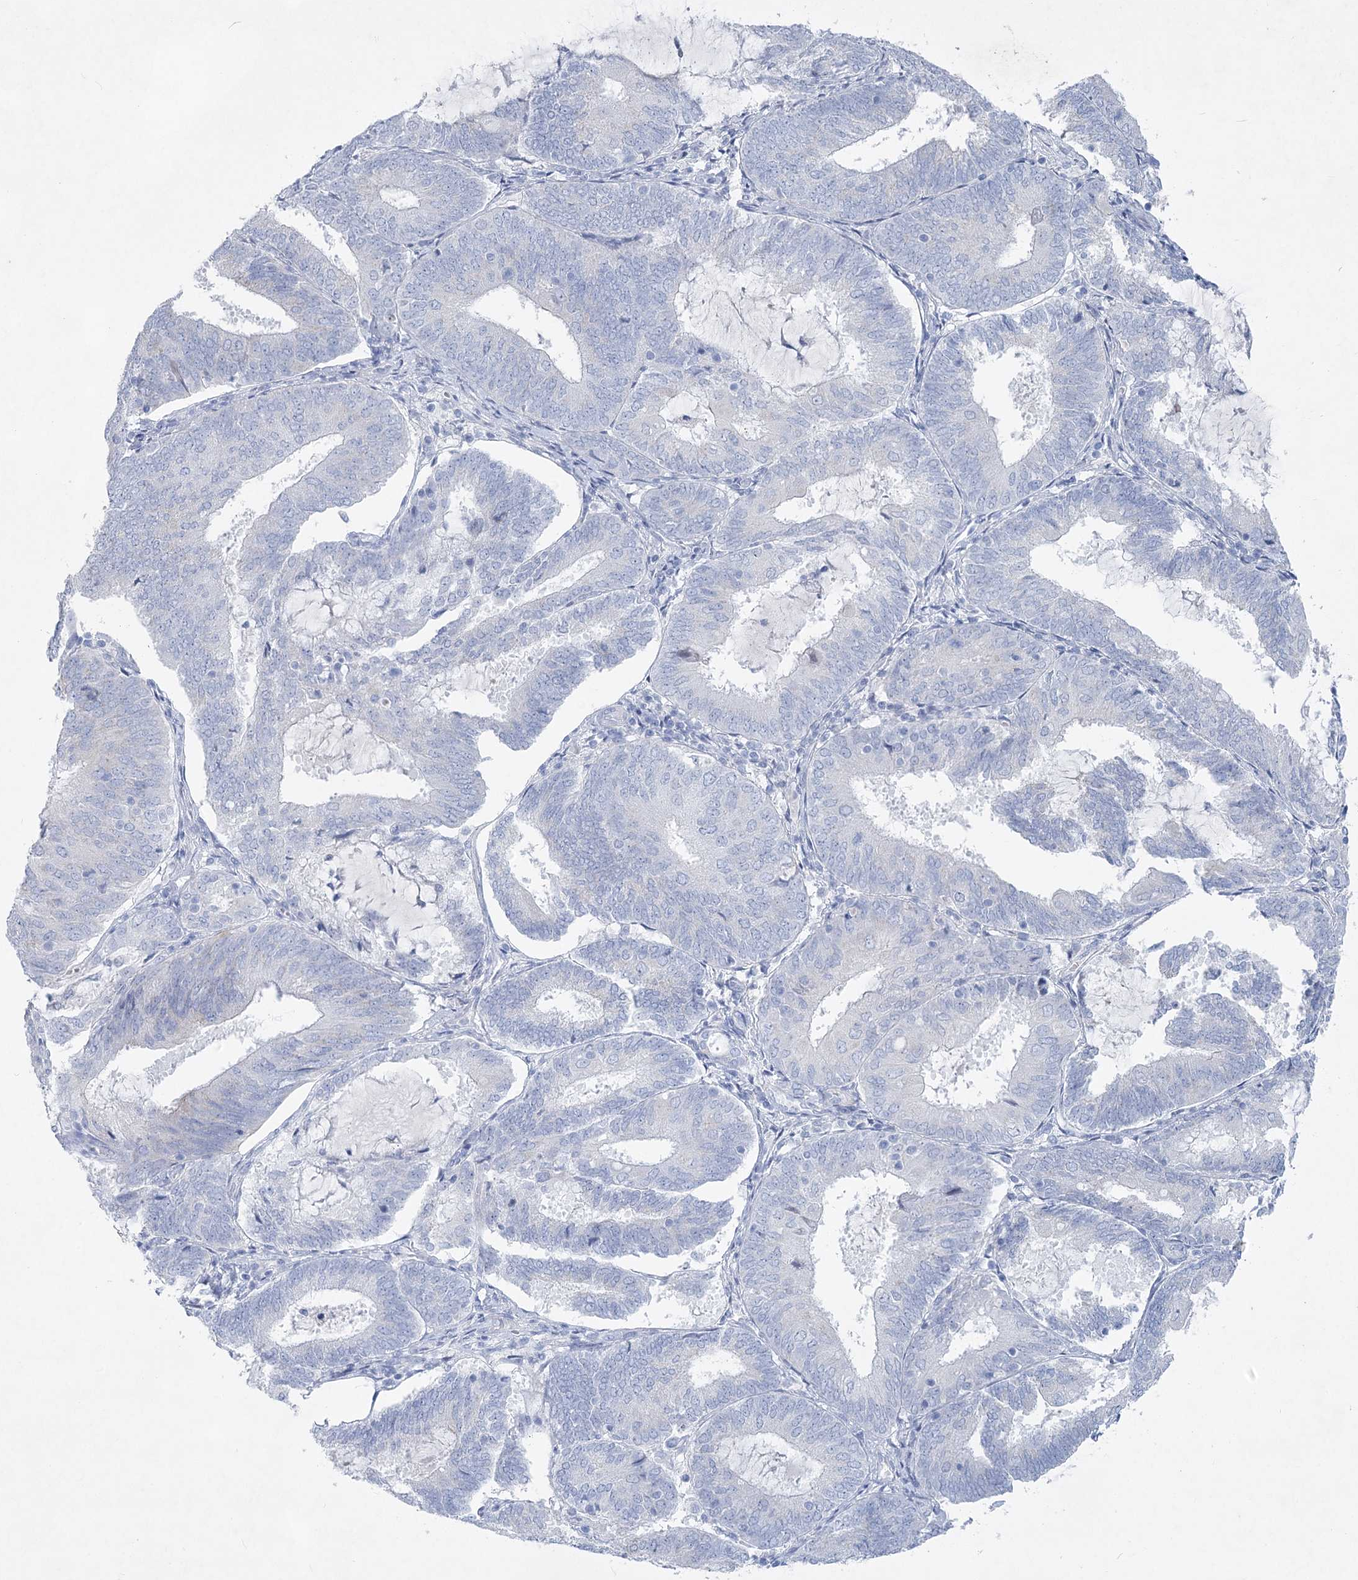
{"staining": {"intensity": "negative", "quantity": "none", "location": "none"}, "tissue": "endometrial cancer", "cell_type": "Tumor cells", "image_type": "cancer", "snomed": [{"axis": "morphology", "description": "Adenocarcinoma, NOS"}, {"axis": "topography", "description": "Endometrium"}], "caption": "DAB immunohistochemical staining of endometrial cancer (adenocarcinoma) displays no significant positivity in tumor cells.", "gene": "WDR74", "patient": {"sex": "female", "age": 81}}